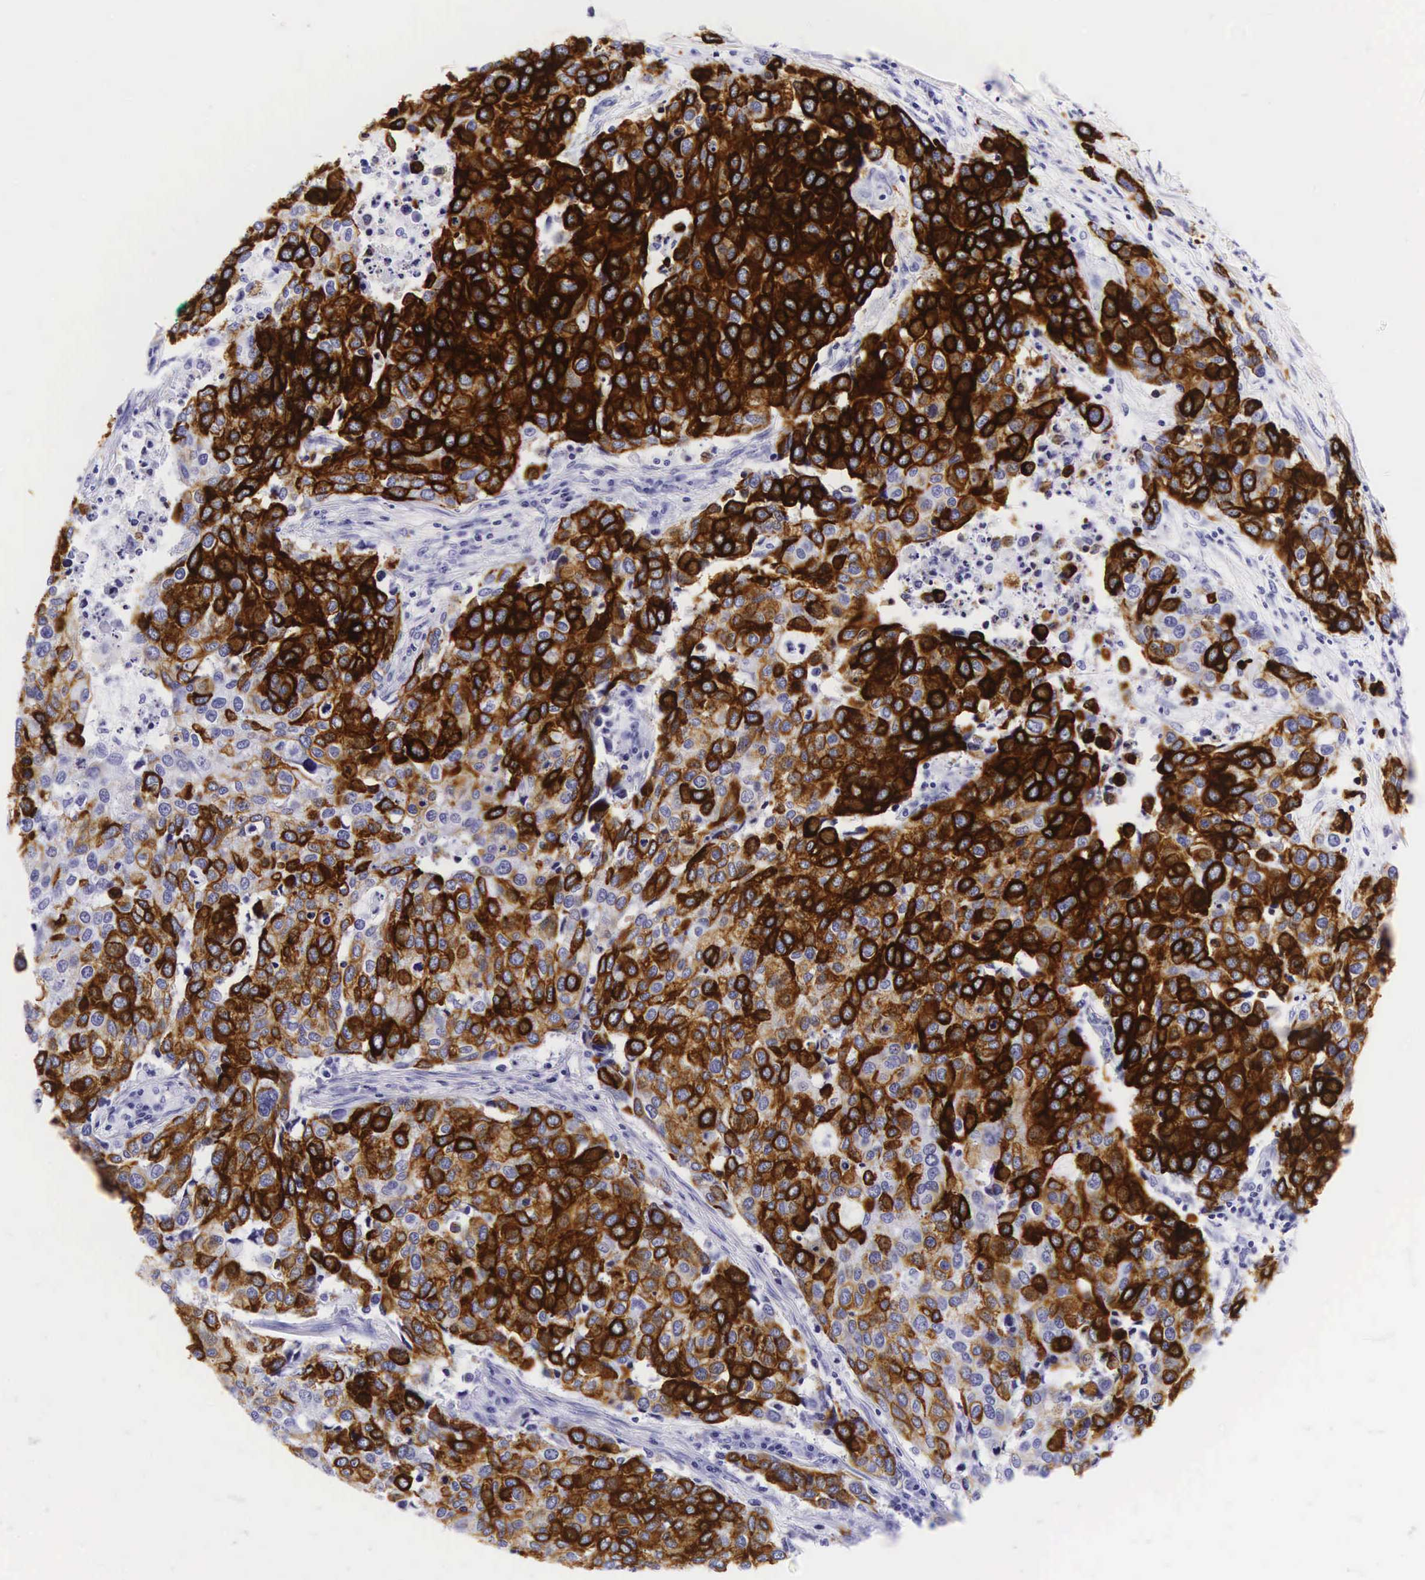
{"staining": {"intensity": "strong", "quantity": ">75%", "location": "cytoplasmic/membranous"}, "tissue": "cervical cancer", "cell_type": "Tumor cells", "image_type": "cancer", "snomed": [{"axis": "morphology", "description": "Squamous cell carcinoma, NOS"}, {"axis": "topography", "description": "Cervix"}], "caption": "High-magnification brightfield microscopy of cervical squamous cell carcinoma stained with DAB (3,3'-diaminobenzidine) (brown) and counterstained with hematoxylin (blue). tumor cells exhibit strong cytoplasmic/membranous positivity is identified in about>75% of cells.", "gene": "KRT18", "patient": {"sex": "female", "age": 54}}